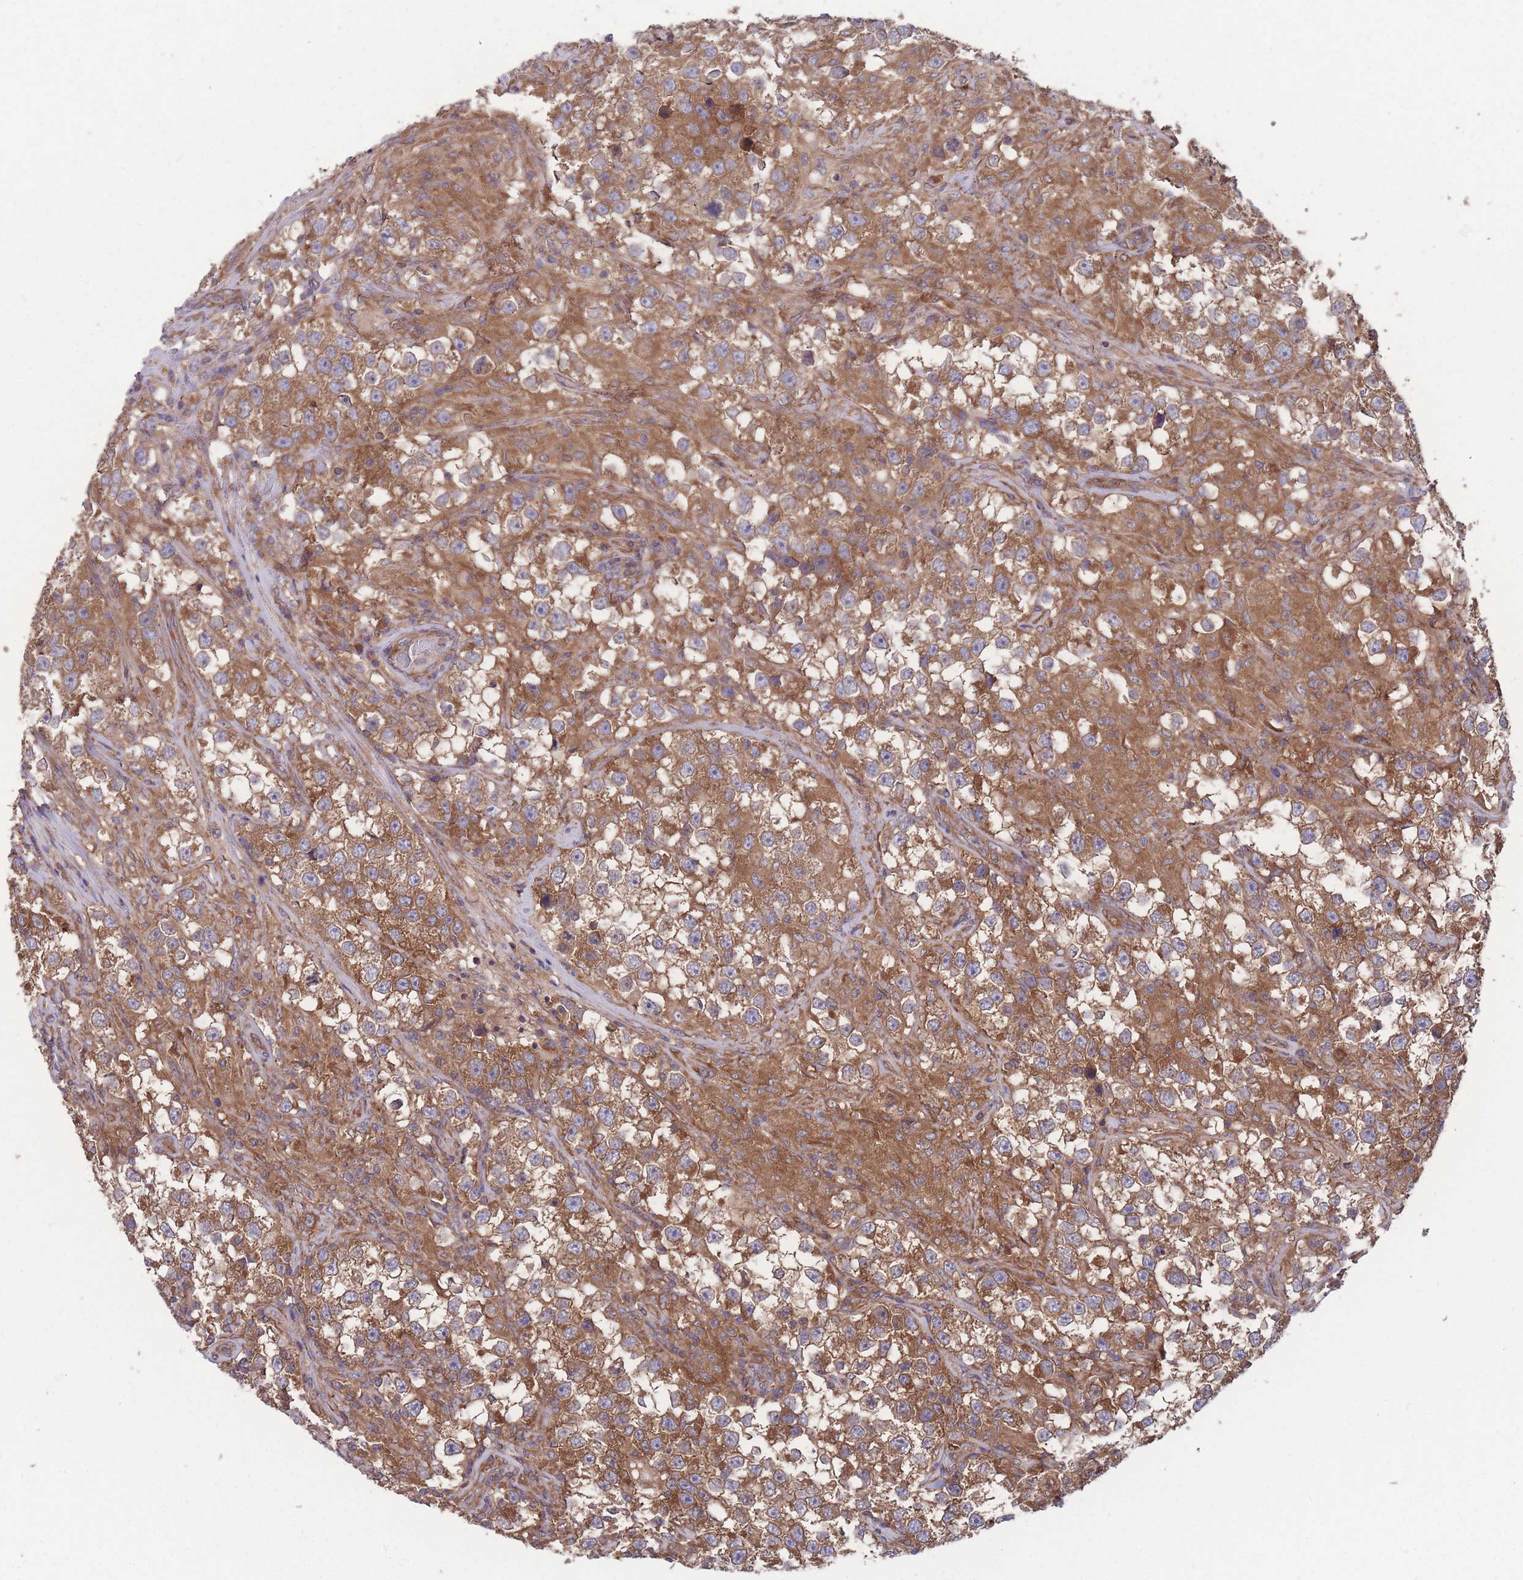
{"staining": {"intensity": "moderate", "quantity": ">75%", "location": "cytoplasmic/membranous"}, "tissue": "testis cancer", "cell_type": "Tumor cells", "image_type": "cancer", "snomed": [{"axis": "morphology", "description": "Seminoma, NOS"}, {"axis": "topography", "description": "Testis"}], "caption": "IHC of testis cancer (seminoma) demonstrates medium levels of moderate cytoplasmic/membranous positivity in approximately >75% of tumor cells.", "gene": "ZPR1", "patient": {"sex": "male", "age": 46}}